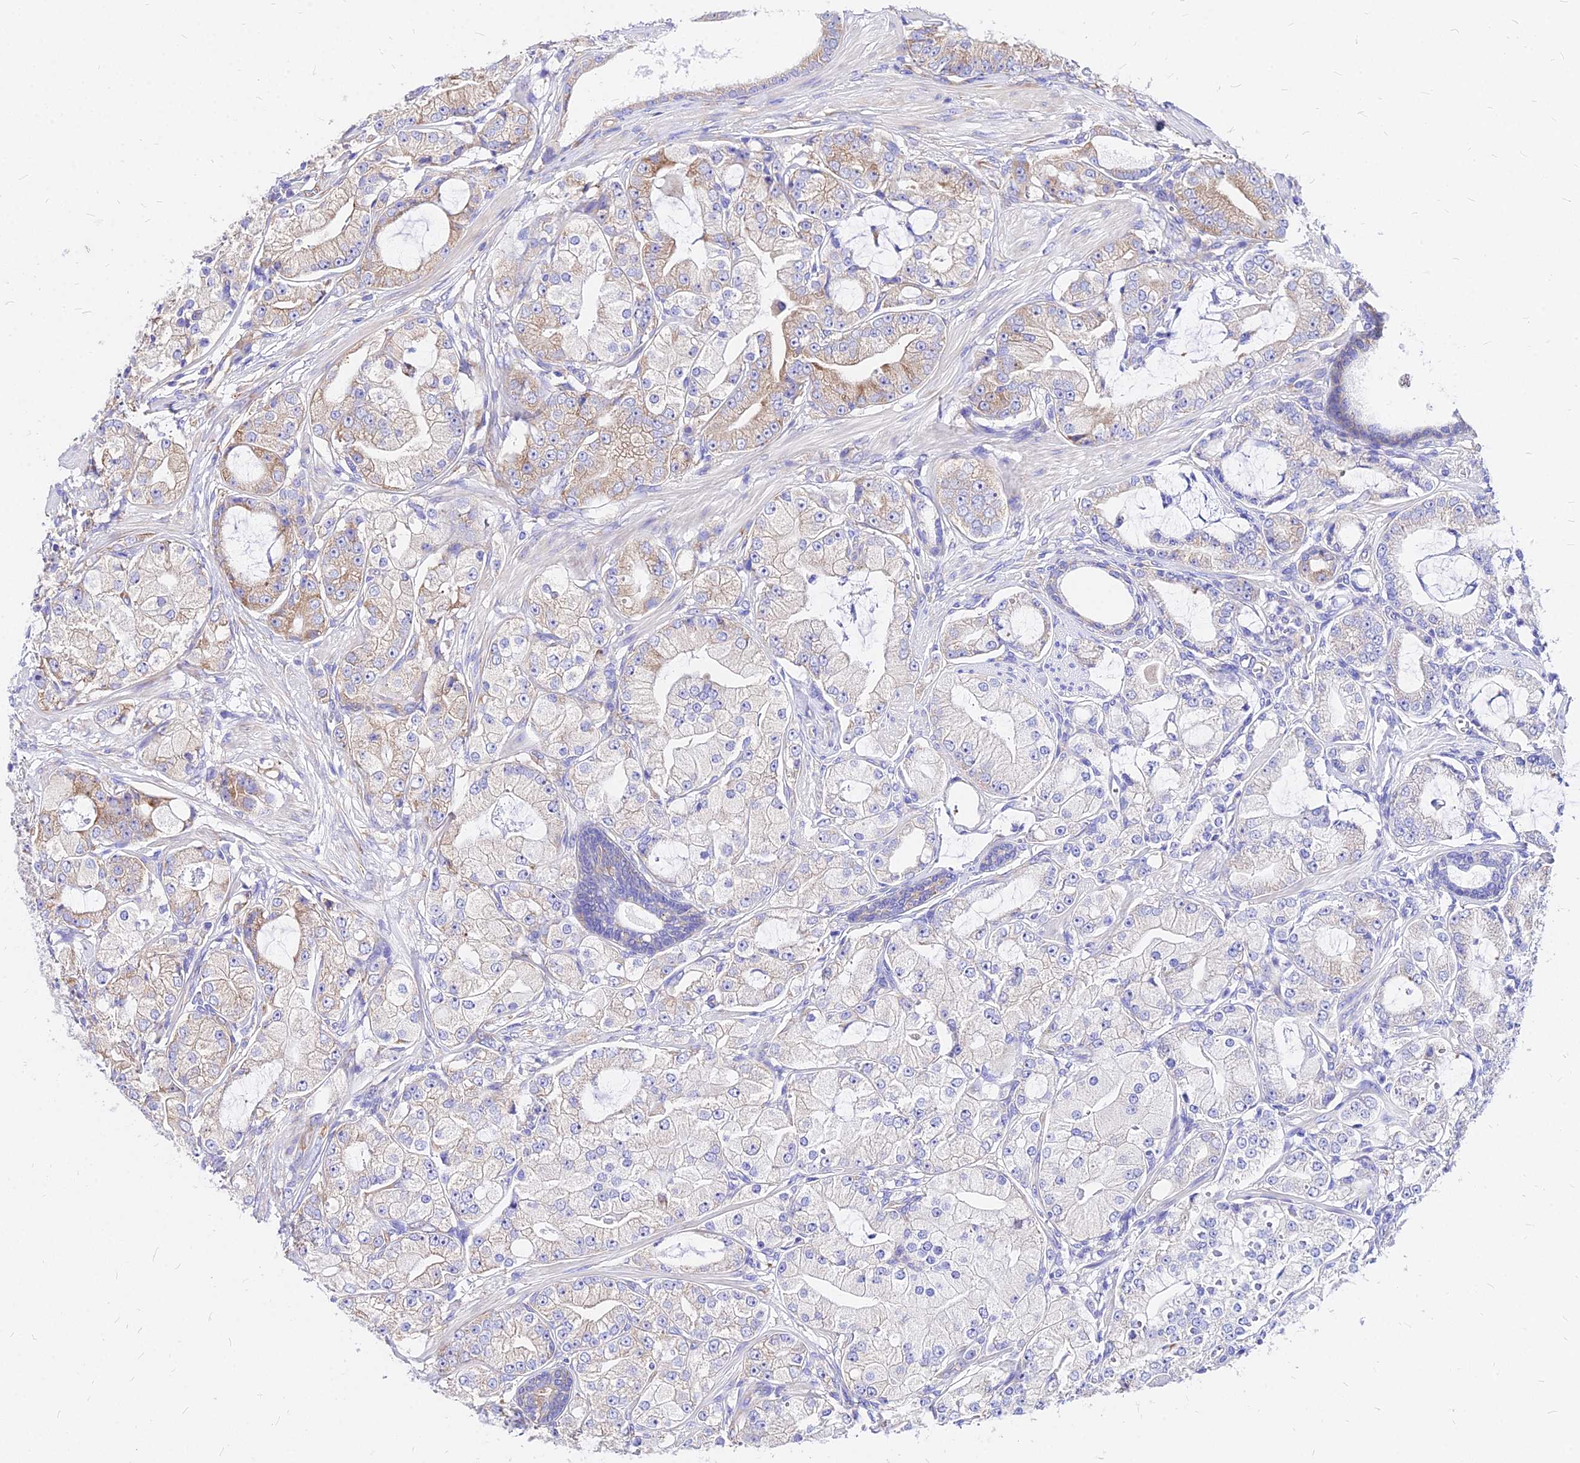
{"staining": {"intensity": "moderate", "quantity": "25%-75%", "location": "cytoplasmic/membranous"}, "tissue": "prostate cancer", "cell_type": "Tumor cells", "image_type": "cancer", "snomed": [{"axis": "morphology", "description": "Adenocarcinoma, High grade"}, {"axis": "topography", "description": "Prostate"}], "caption": "IHC histopathology image of neoplastic tissue: human prostate cancer stained using immunohistochemistry demonstrates medium levels of moderate protein expression localized specifically in the cytoplasmic/membranous of tumor cells, appearing as a cytoplasmic/membranous brown color.", "gene": "RPL19", "patient": {"sex": "male", "age": 71}}